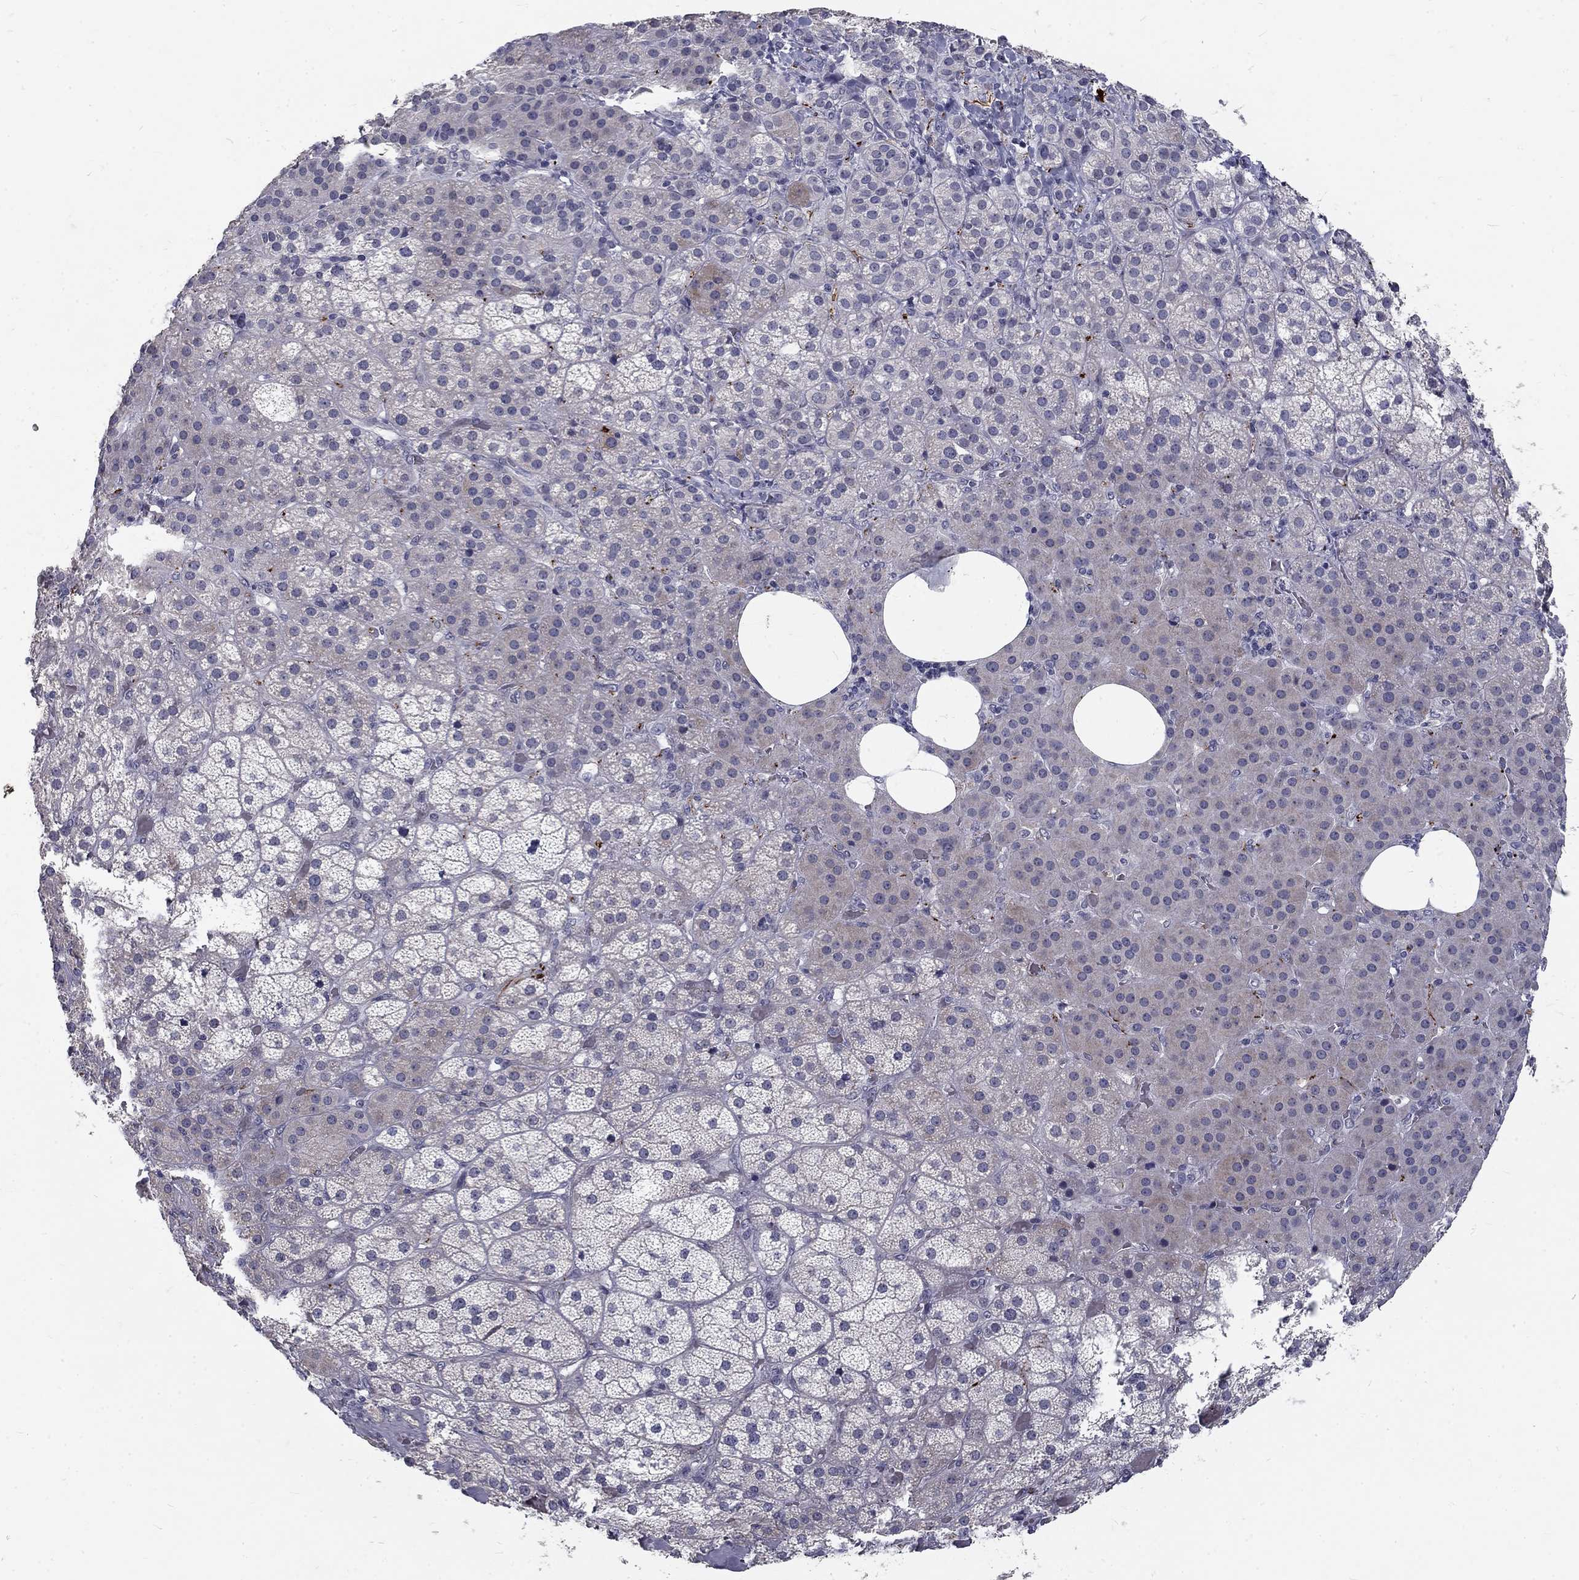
{"staining": {"intensity": "negative", "quantity": "none", "location": "none"}, "tissue": "adrenal gland", "cell_type": "Glandular cells", "image_type": "normal", "snomed": [{"axis": "morphology", "description": "Normal tissue, NOS"}, {"axis": "topography", "description": "Adrenal gland"}], "caption": "This is an immunohistochemistry photomicrograph of benign human adrenal gland. There is no staining in glandular cells.", "gene": "NOS1", "patient": {"sex": "male", "age": 57}}